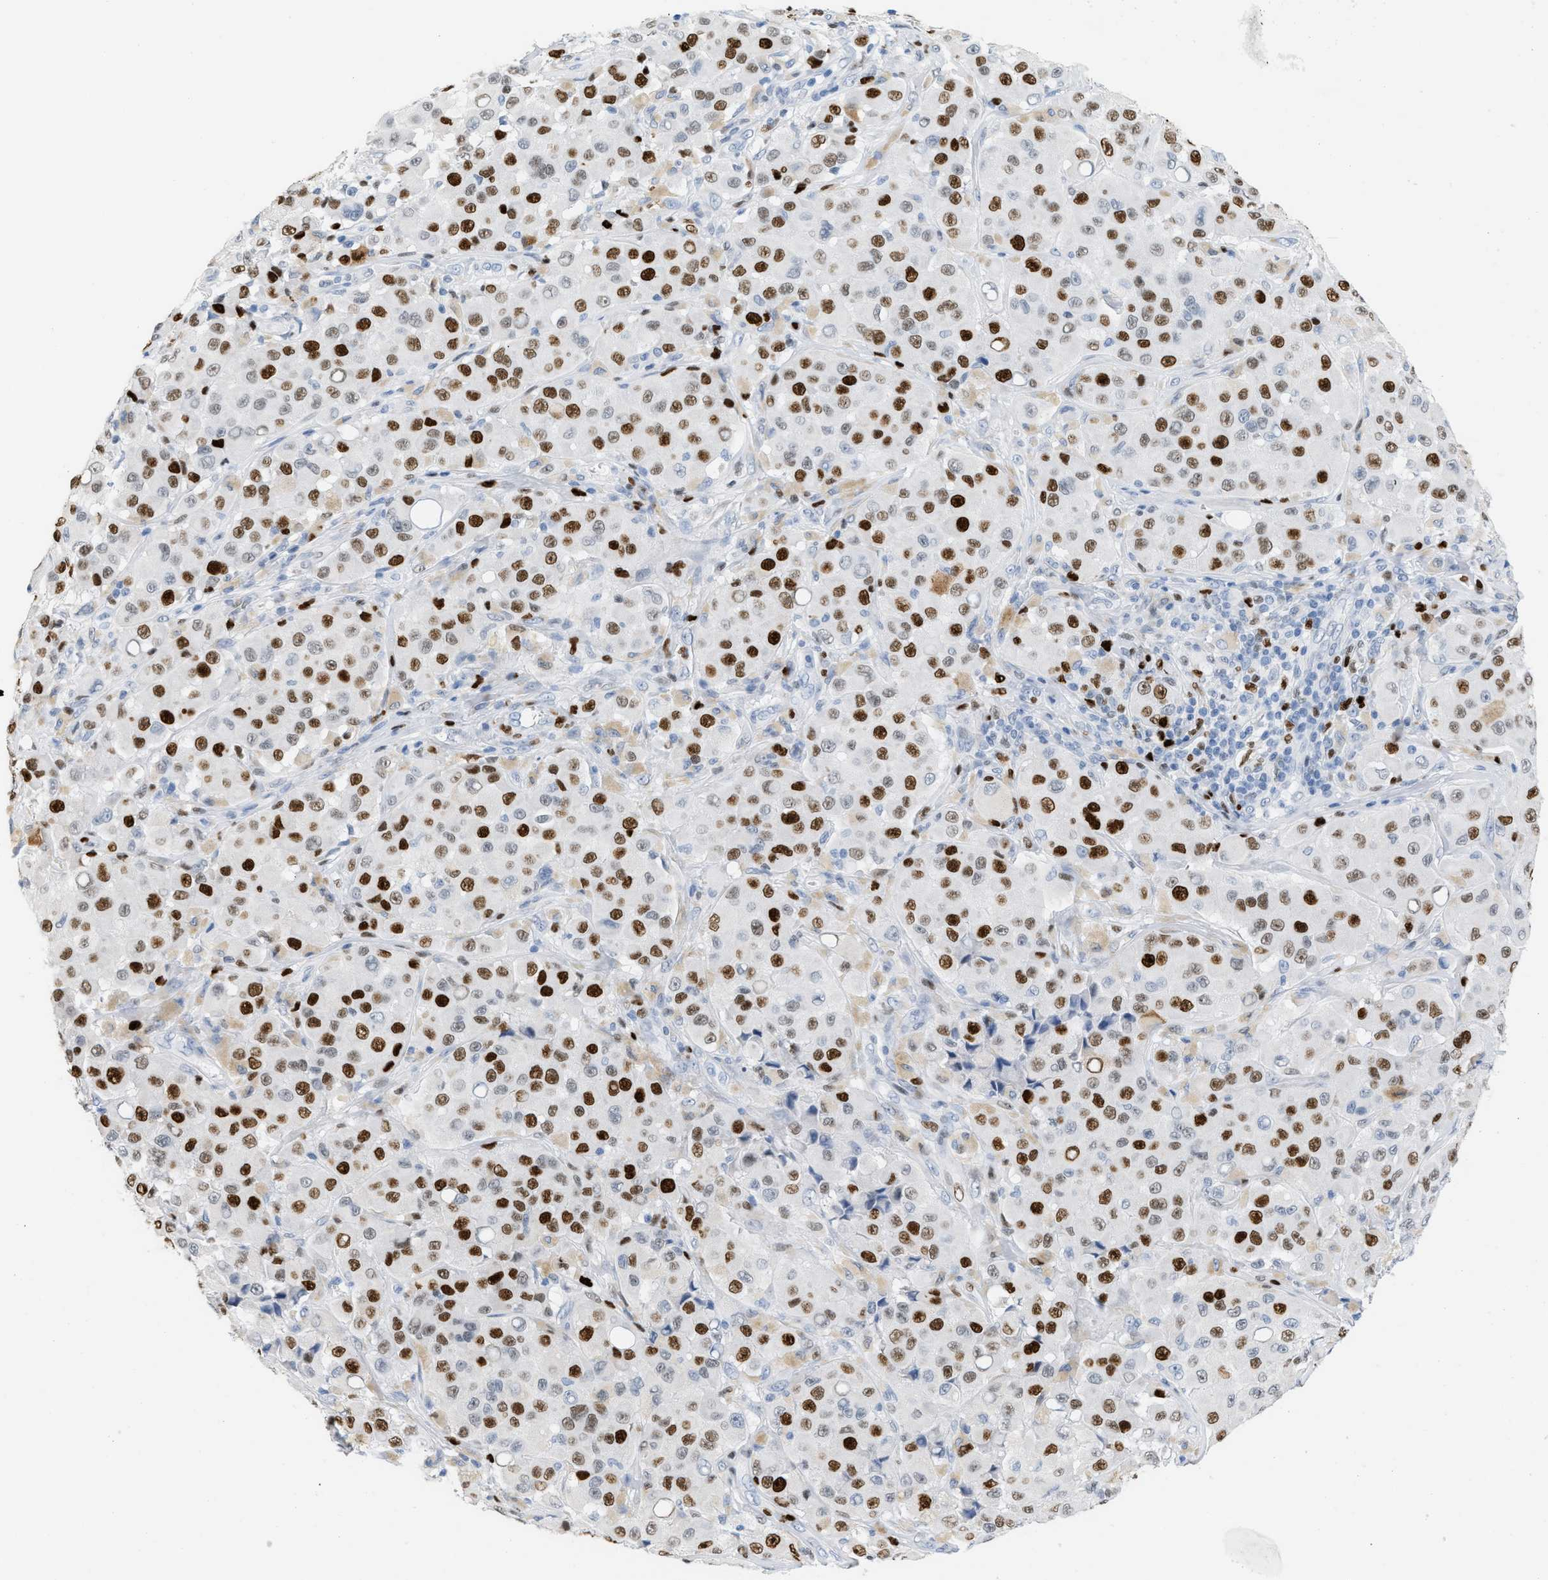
{"staining": {"intensity": "strong", "quantity": ">75%", "location": "nuclear"}, "tissue": "melanoma", "cell_type": "Tumor cells", "image_type": "cancer", "snomed": [{"axis": "morphology", "description": "Malignant melanoma, NOS"}, {"axis": "topography", "description": "Skin"}], "caption": "Human melanoma stained with a protein marker shows strong staining in tumor cells.", "gene": "MCM7", "patient": {"sex": "male", "age": 84}}